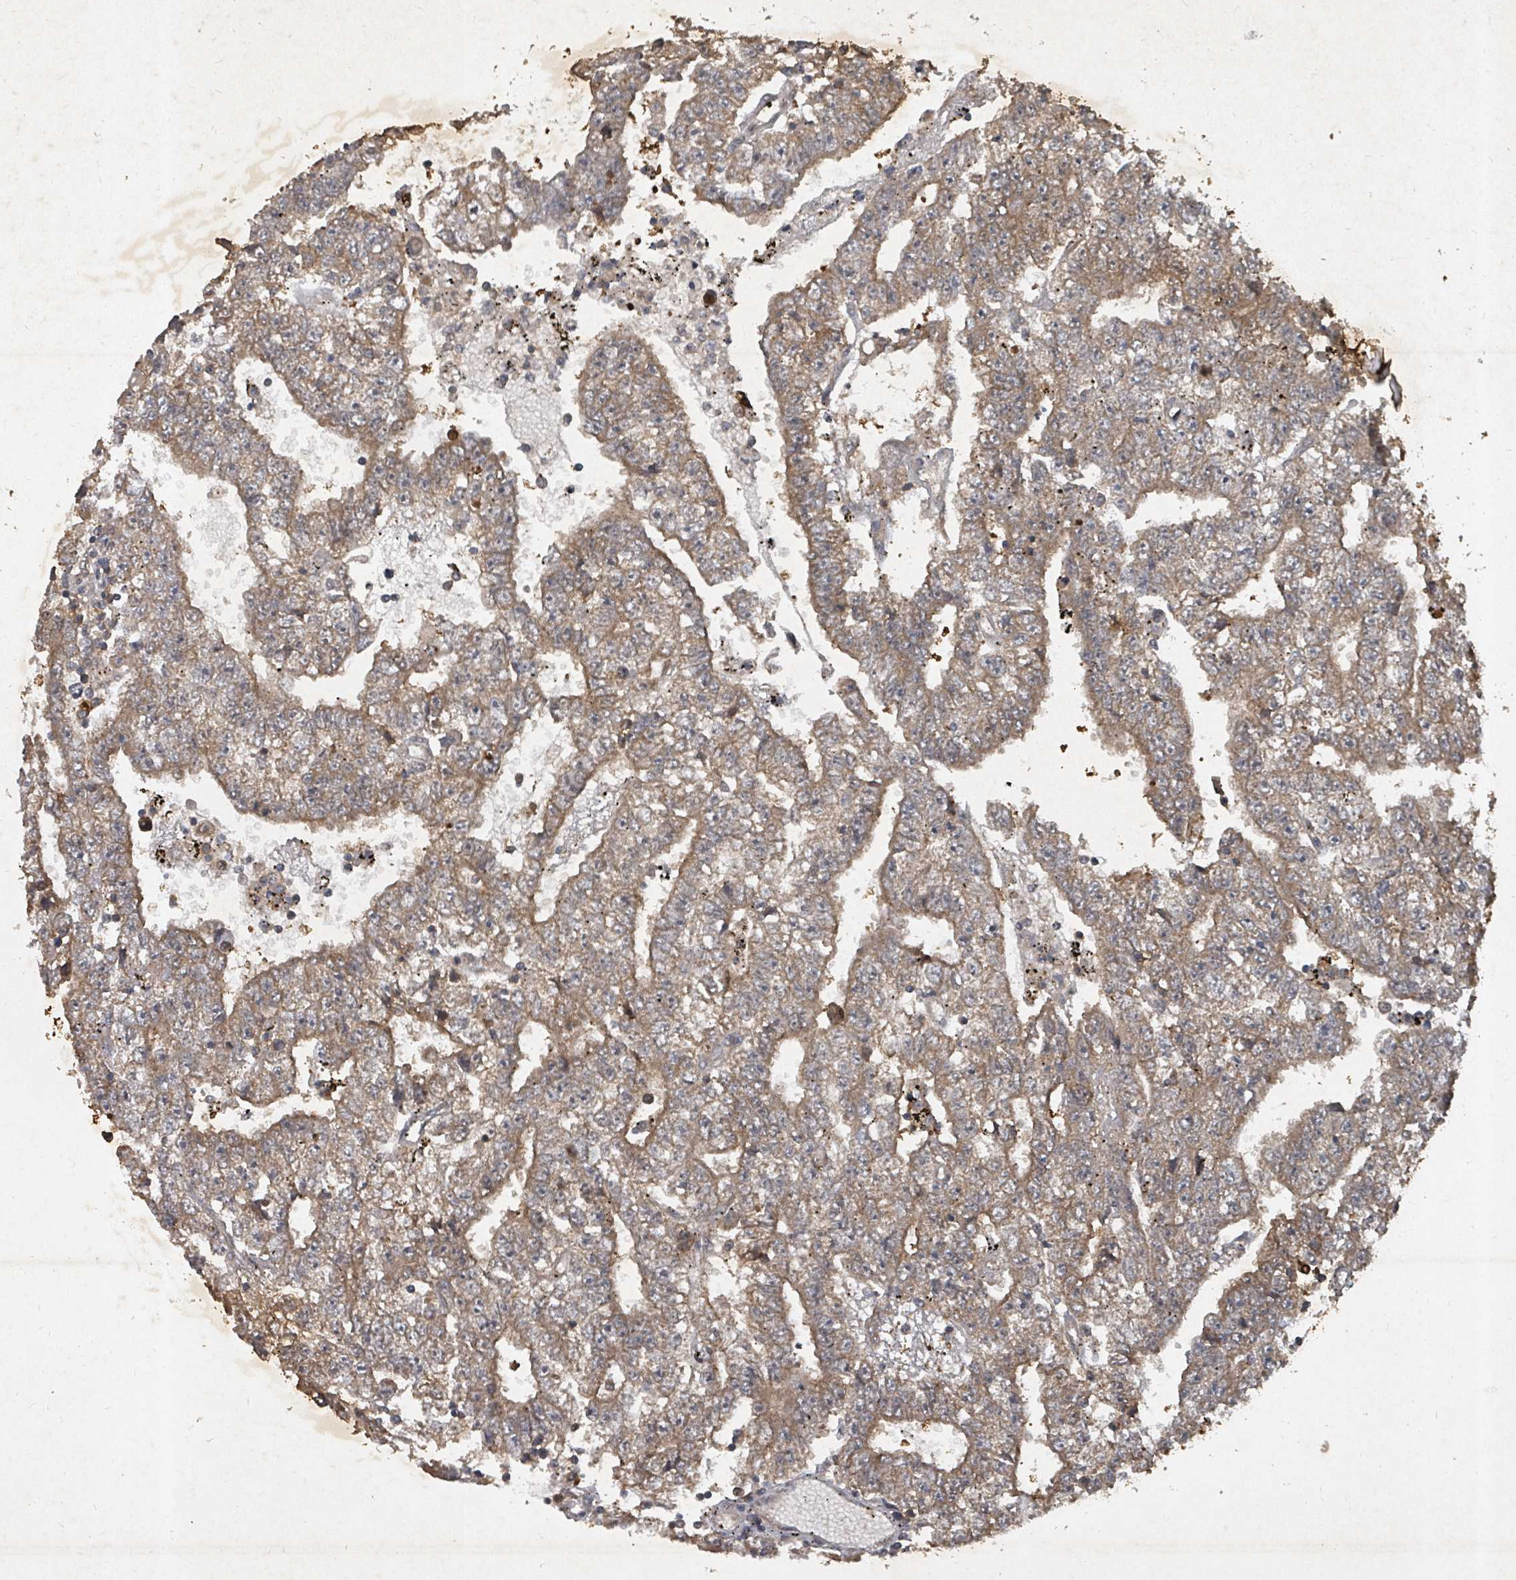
{"staining": {"intensity": "moderate", "quantity": ">75%", "location": "cytoplasmic/membranous"}, "tissue": "testis cancer", "cell_type": "Tumor cells", "image_type": "cancer", "snomed": [{"axis": "morphology", "description": "Carcinoma, Embryonal, NOS"}, {"axis": "topography", "description": "Testis"}], "caption": "Testis cancer stained with DAB (3,3'-diaminobenzidine) immunohistochemistry displays medium levels of moderate cytoplasmic/membranous expression in about >75% of tumor cells. The protein is shown in brown color, while the nuclei are stained blue.", "gene": "KDM4E", "patient": {"sex": "male", "age": 25}}